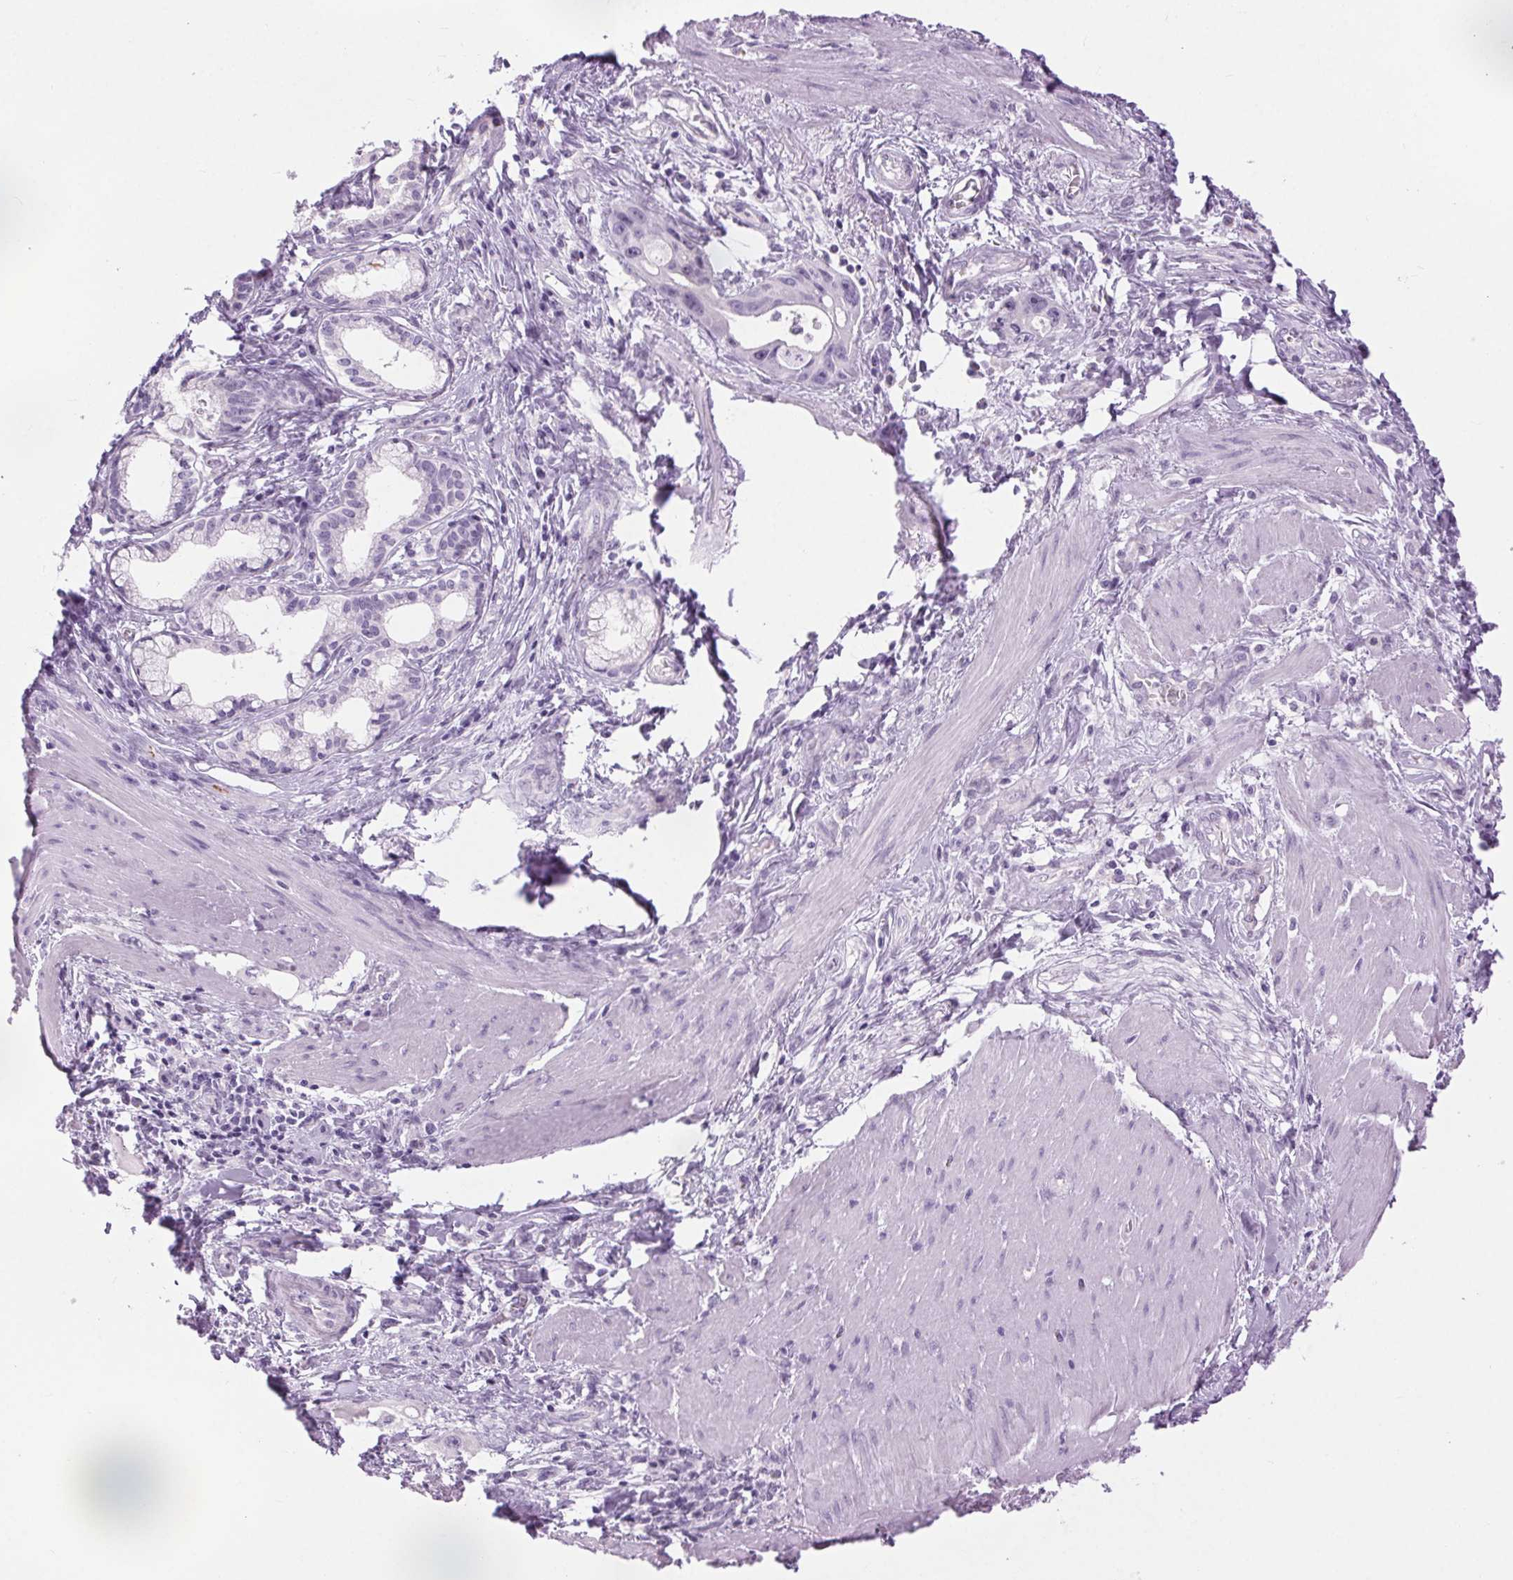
{"staining": {"intensity": "negative", "quantity": "none", "location": "none"}, "tissue": "pancreatic cancer", "cell_type": "Tumor cells", "image_type": "cancer", "snomed": [{"axis": "morphology", "description": "Adenocarcinoma, NOS"}, {"axis": "topography", "description": "Pancreas"}], "caption": "DAB immunohistochemical staining of human pancreatic adenocarcinoma exhibits no significant expression in tumor cells.", "gene": "BEND2", "patient": {"sex": "female", "age": 66}}